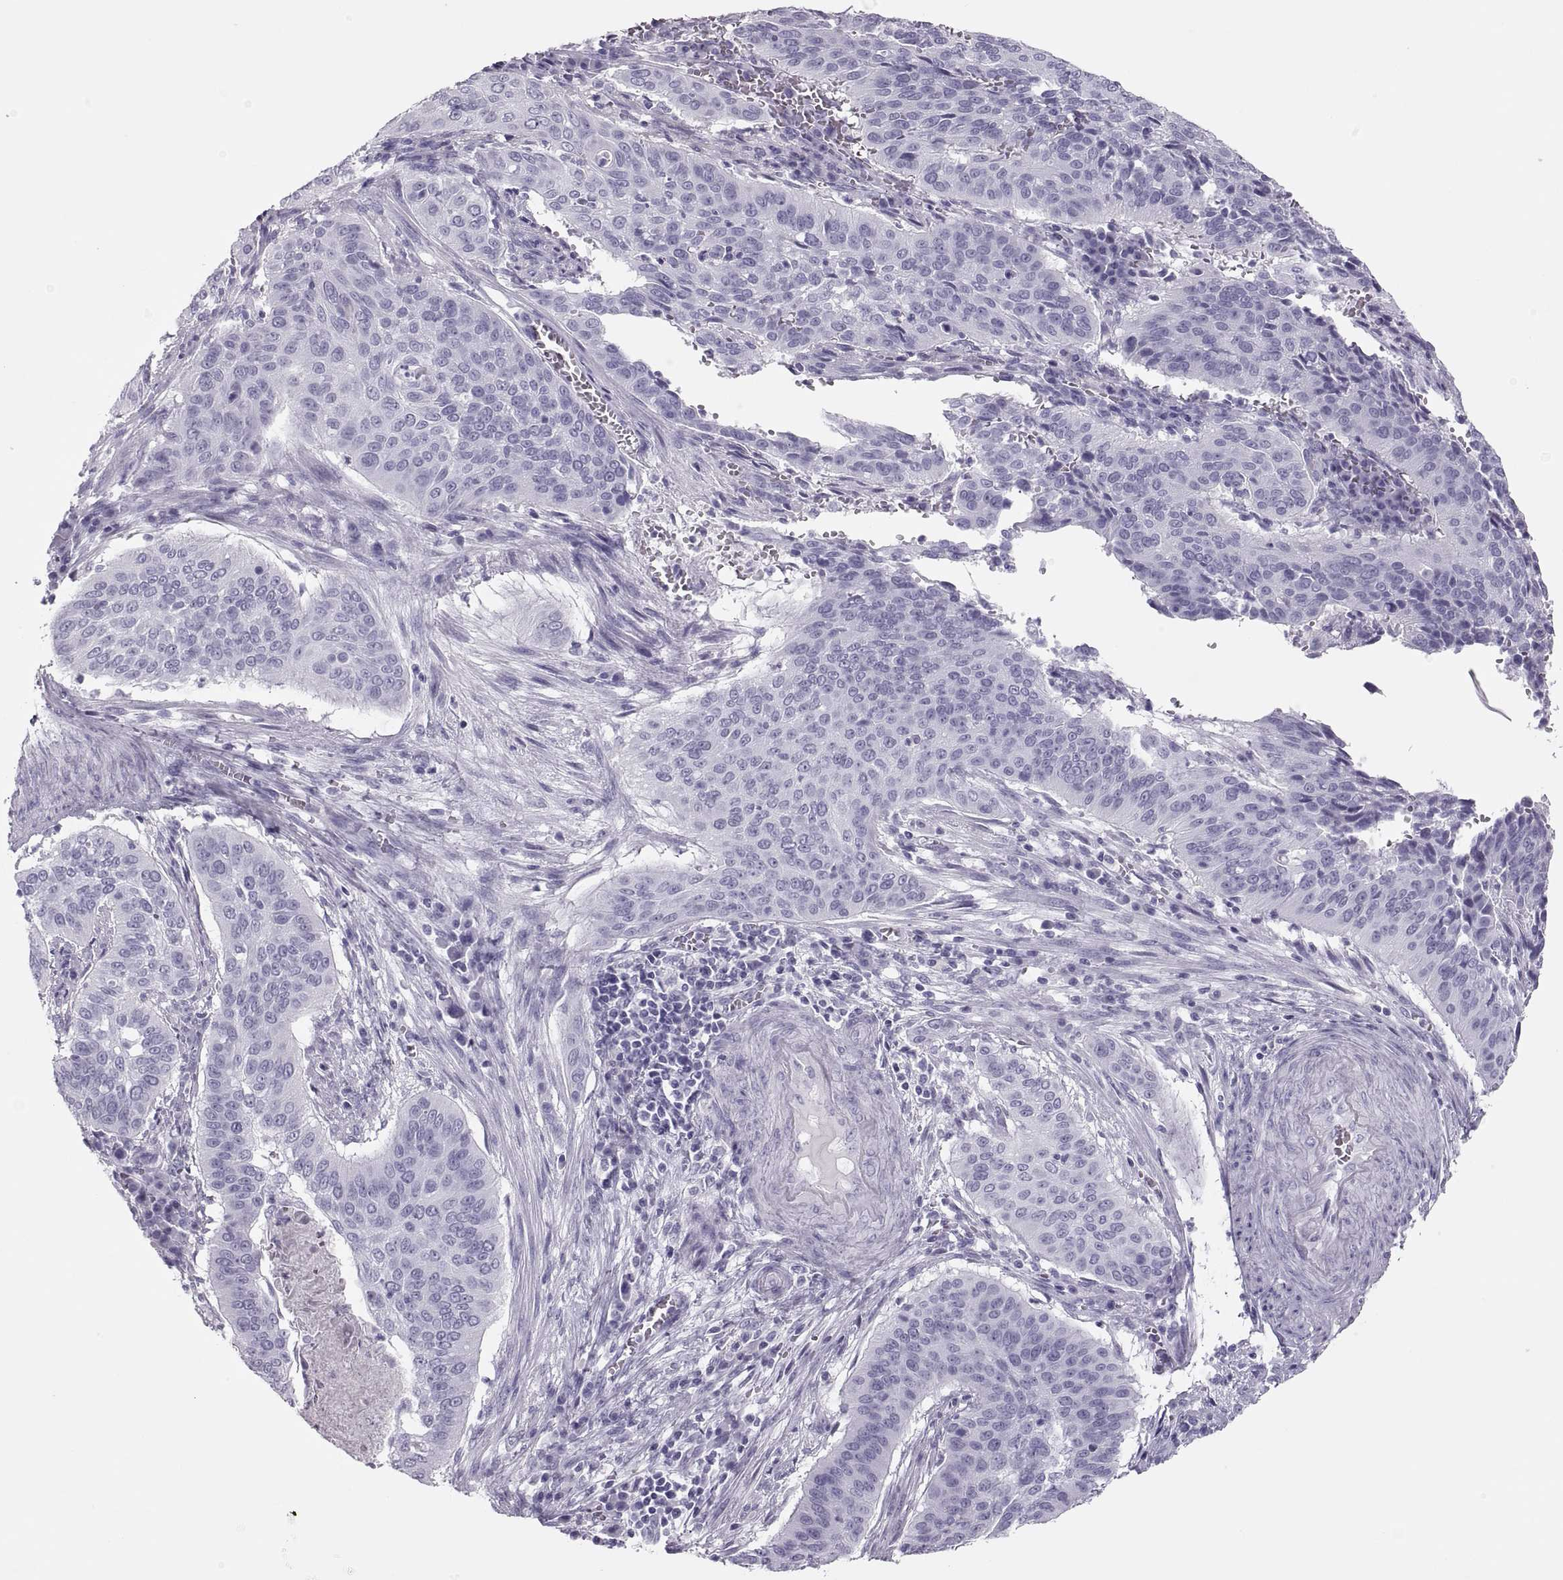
{"staining": {"intensity": "negative", "quantity": "none", "location": "none"}, "tissue": "cervical cancer", "cell_type": "Tumor cells", "image_type": "cancer", "snomed": [{"axis": "morphology", "description": "Squamous cell carcinoma, NOS"}, {"axis": "topography", "description": "Cervix"}], "caption": "Immunohistochemistry (IHC) image of neoplastic tissue: human cervical cancer stained with DAB displays no significant protein expression in tumor cells.", "gene": "SEMG1", "patient": {"sex": "female", "age": 39}}